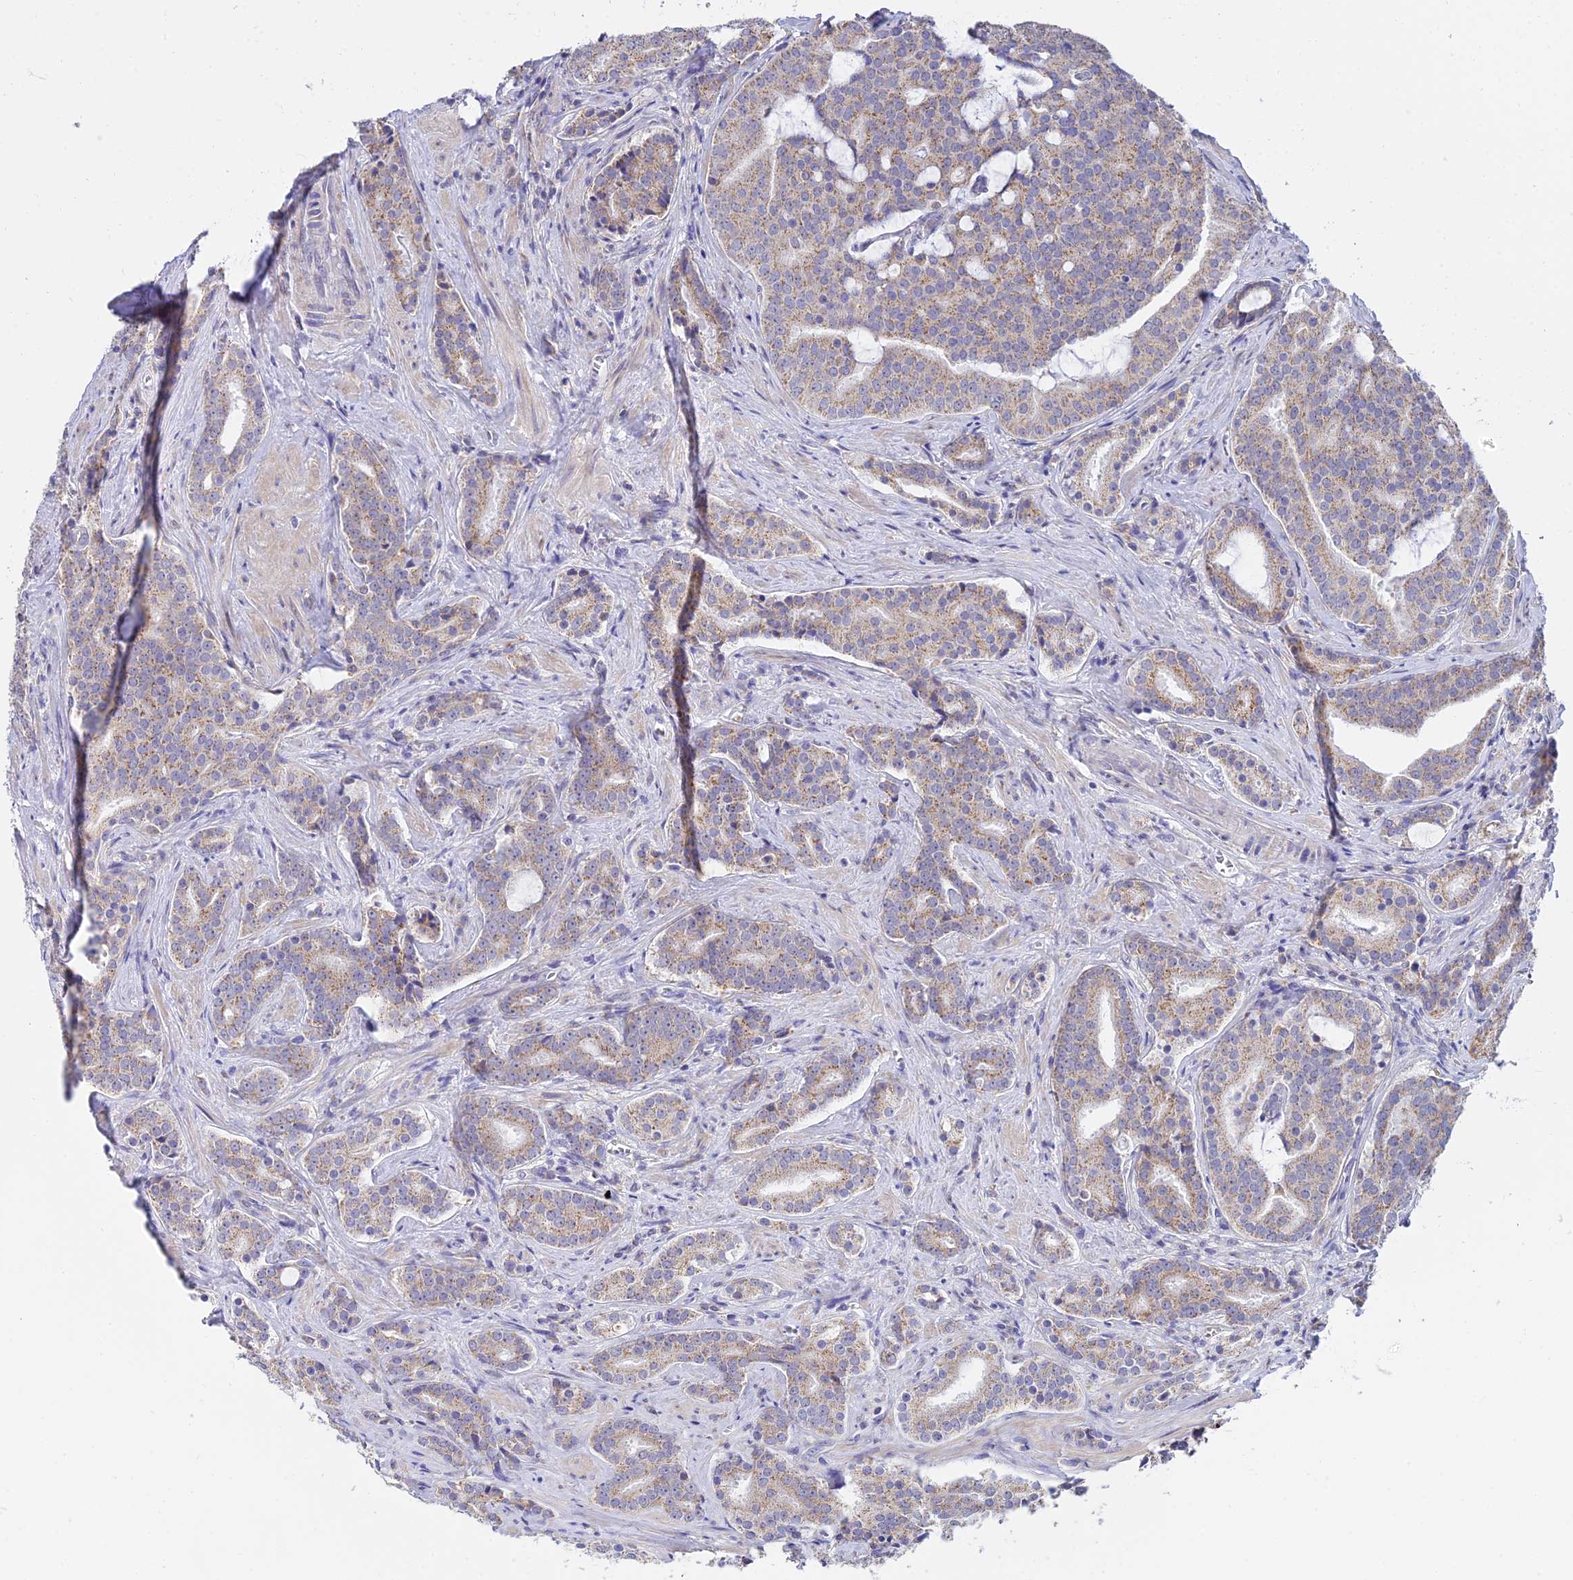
{"staining": {"intensity": "moderate", "quantity": "25%-75%", "location": "cytoplasmic/membranous"}, "tissue": "prostate cancer", "cell_type": "Tumor cells", "image_type": "cancer", "snomed": [{"axis": "morphology", "description": "Adenocarcinoma, High grade"}, {"axis": "topography", "description": "Prostate"}], "caption": "Protein expression analysis of high-grade adenocarcinoma (prostate) shows moderate cytoplasmic/membranous staining in about 25%-75% of tumor cells.", "gene": "ARL8B", "patient": {"sex": "male", "age": 55}}